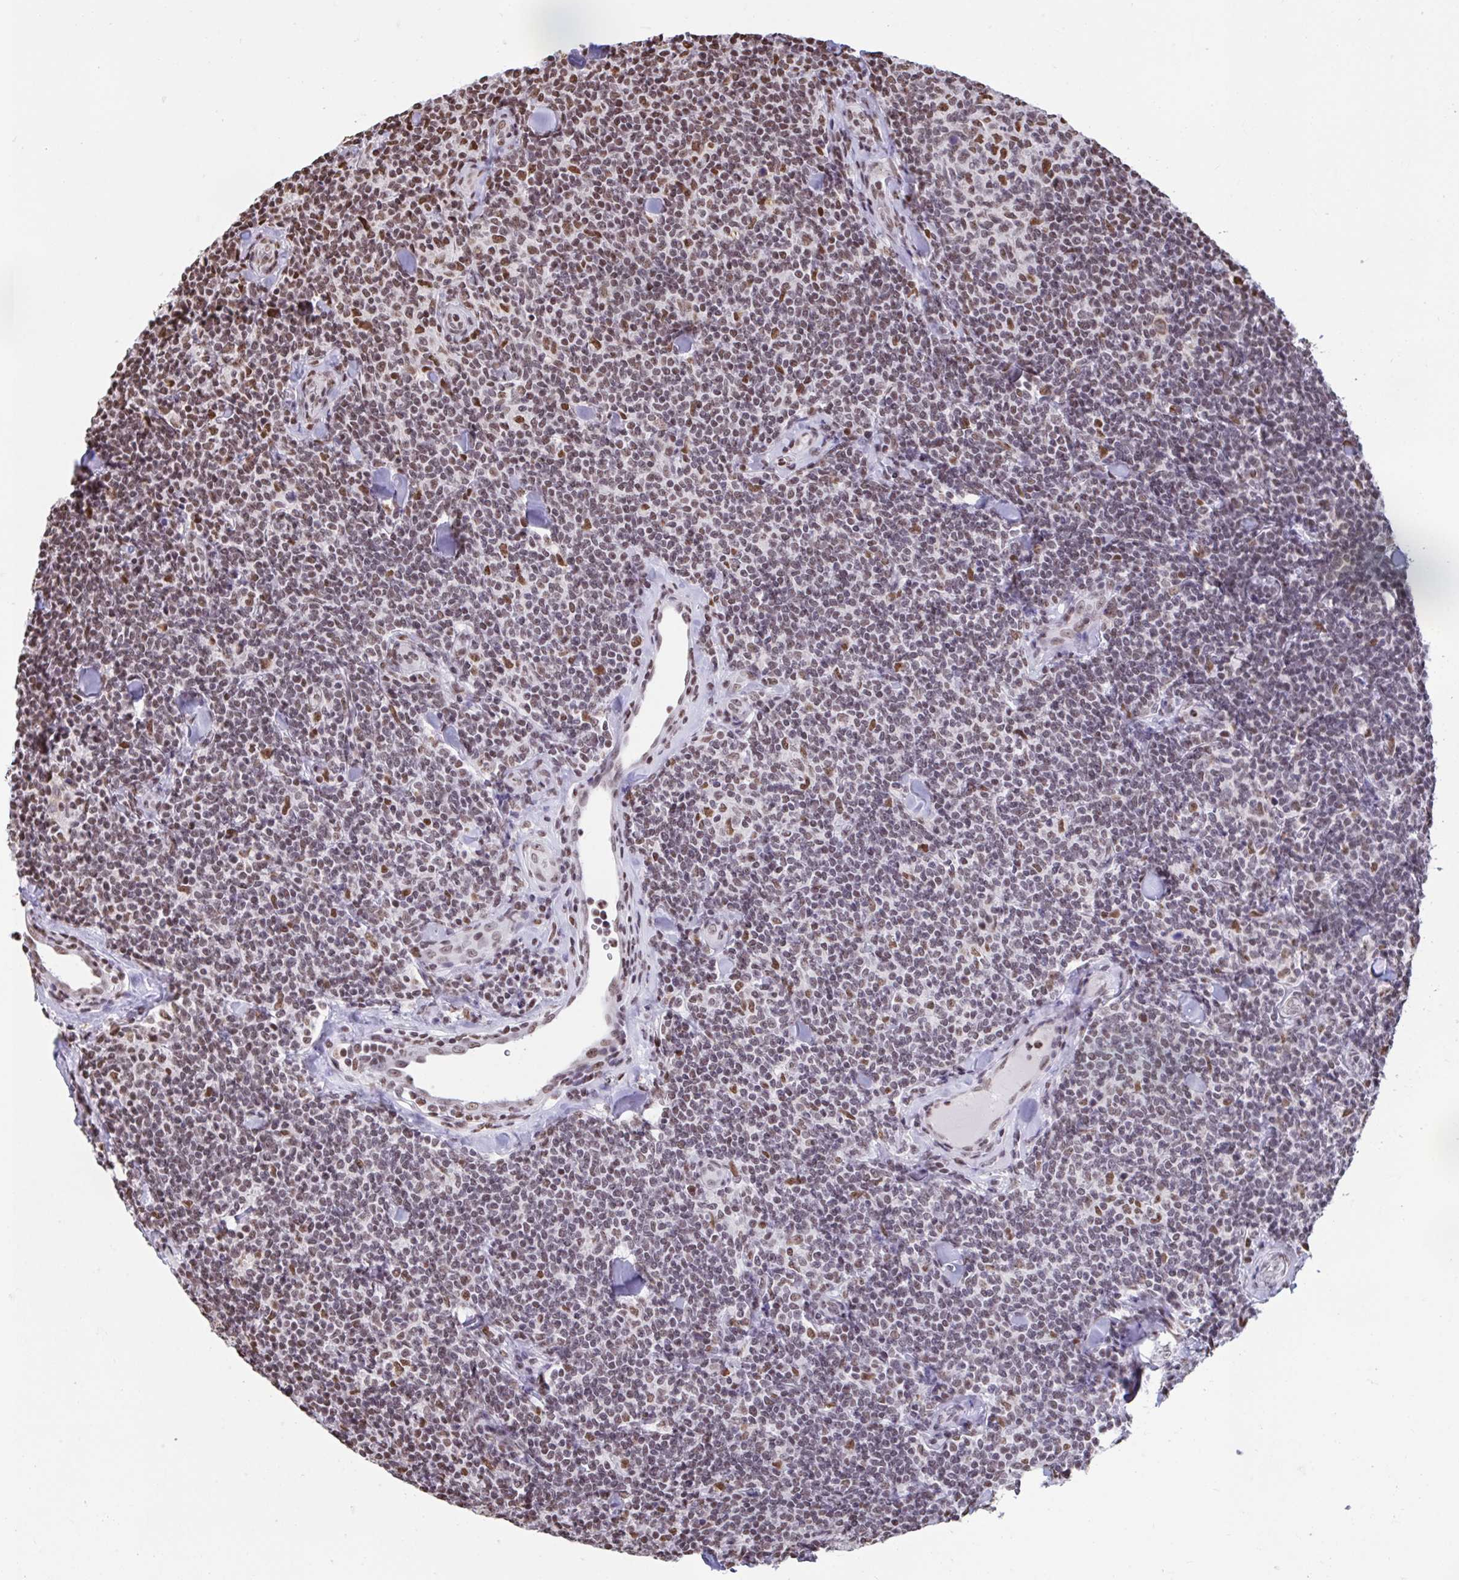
{"staining": {"intensity": "moderate", "quantity": ">75%", "location": "nuclear"}, "tissue": "lymphoma", "cell_type": "Tumor cells", "image_type": "cancer", "snomed": [{"axis": "morphology", "description": "Malignant lymphoma, non-Hodgkin's type, Low grade"}, {"axis": "topography", "description": "Lymph node"}], "caption": "High-magnification brightfield microscopy of lymphoma stained with DAB (3,3'-diaminobenzidine) (brown) and counterstained with hematoxylin (blue). tumor cells exhibit moderate nuclear expression is appreciated in about>75% of cells.", "gene": "HNRNPDL", "patient": {"sex": "female", "age": 56}}